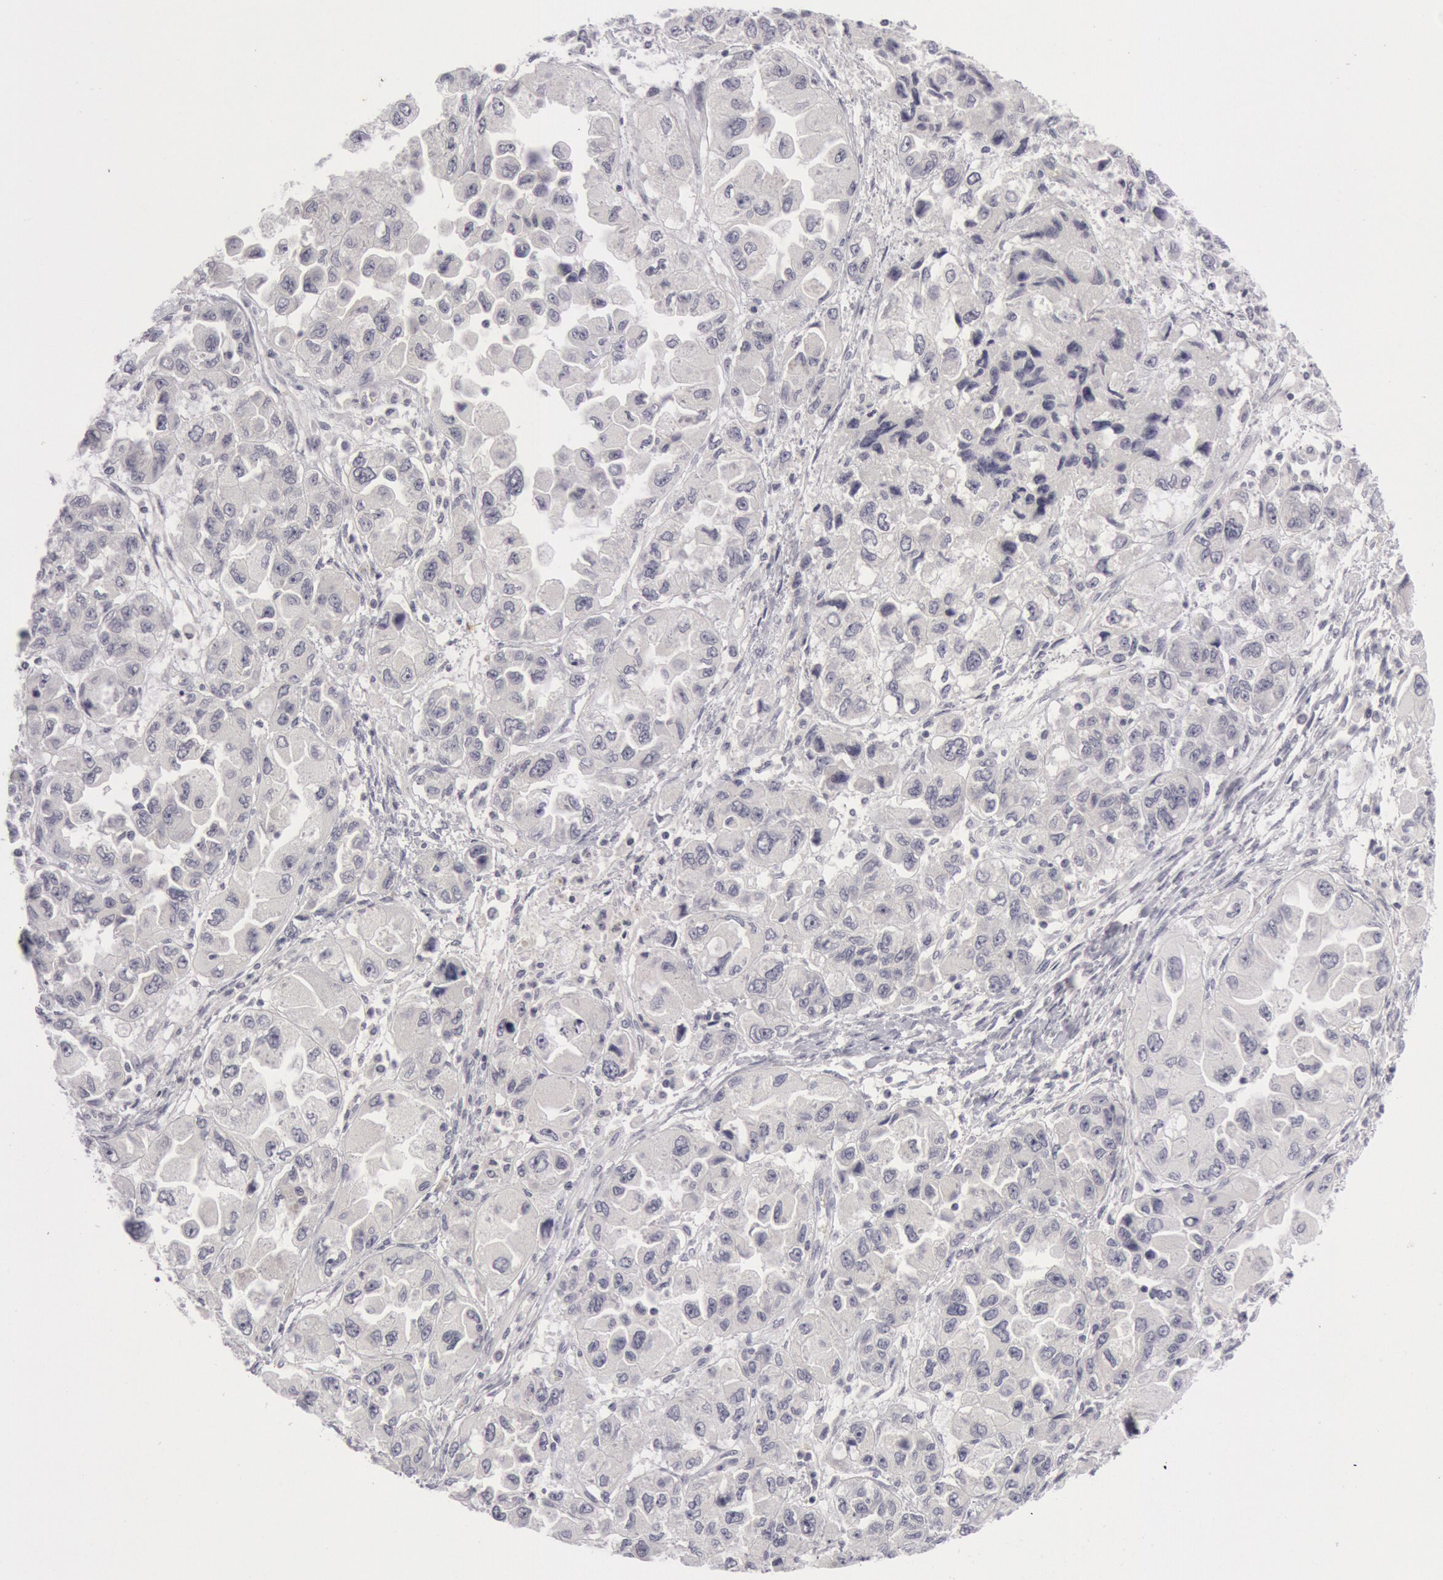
{"staining": {"intensity": "negative", "quantity": "none", "location": "none"}, "tissue": "ovarian cancer", "cell_type": "Tumor cells", "image_type": "cancer", "snomed": [{"axis": "morphology", "description": "Cystadenocarcinoma, serous, NOS"}, {"axis": "topography", "description": "Ovary"}], "caption": "The image reveals no significant staining in tumor cells of ovarian cancer (serous cystadenocarcinoma).", "gene": "KRT16", "patient": {"sex": "female", "age": 84}}